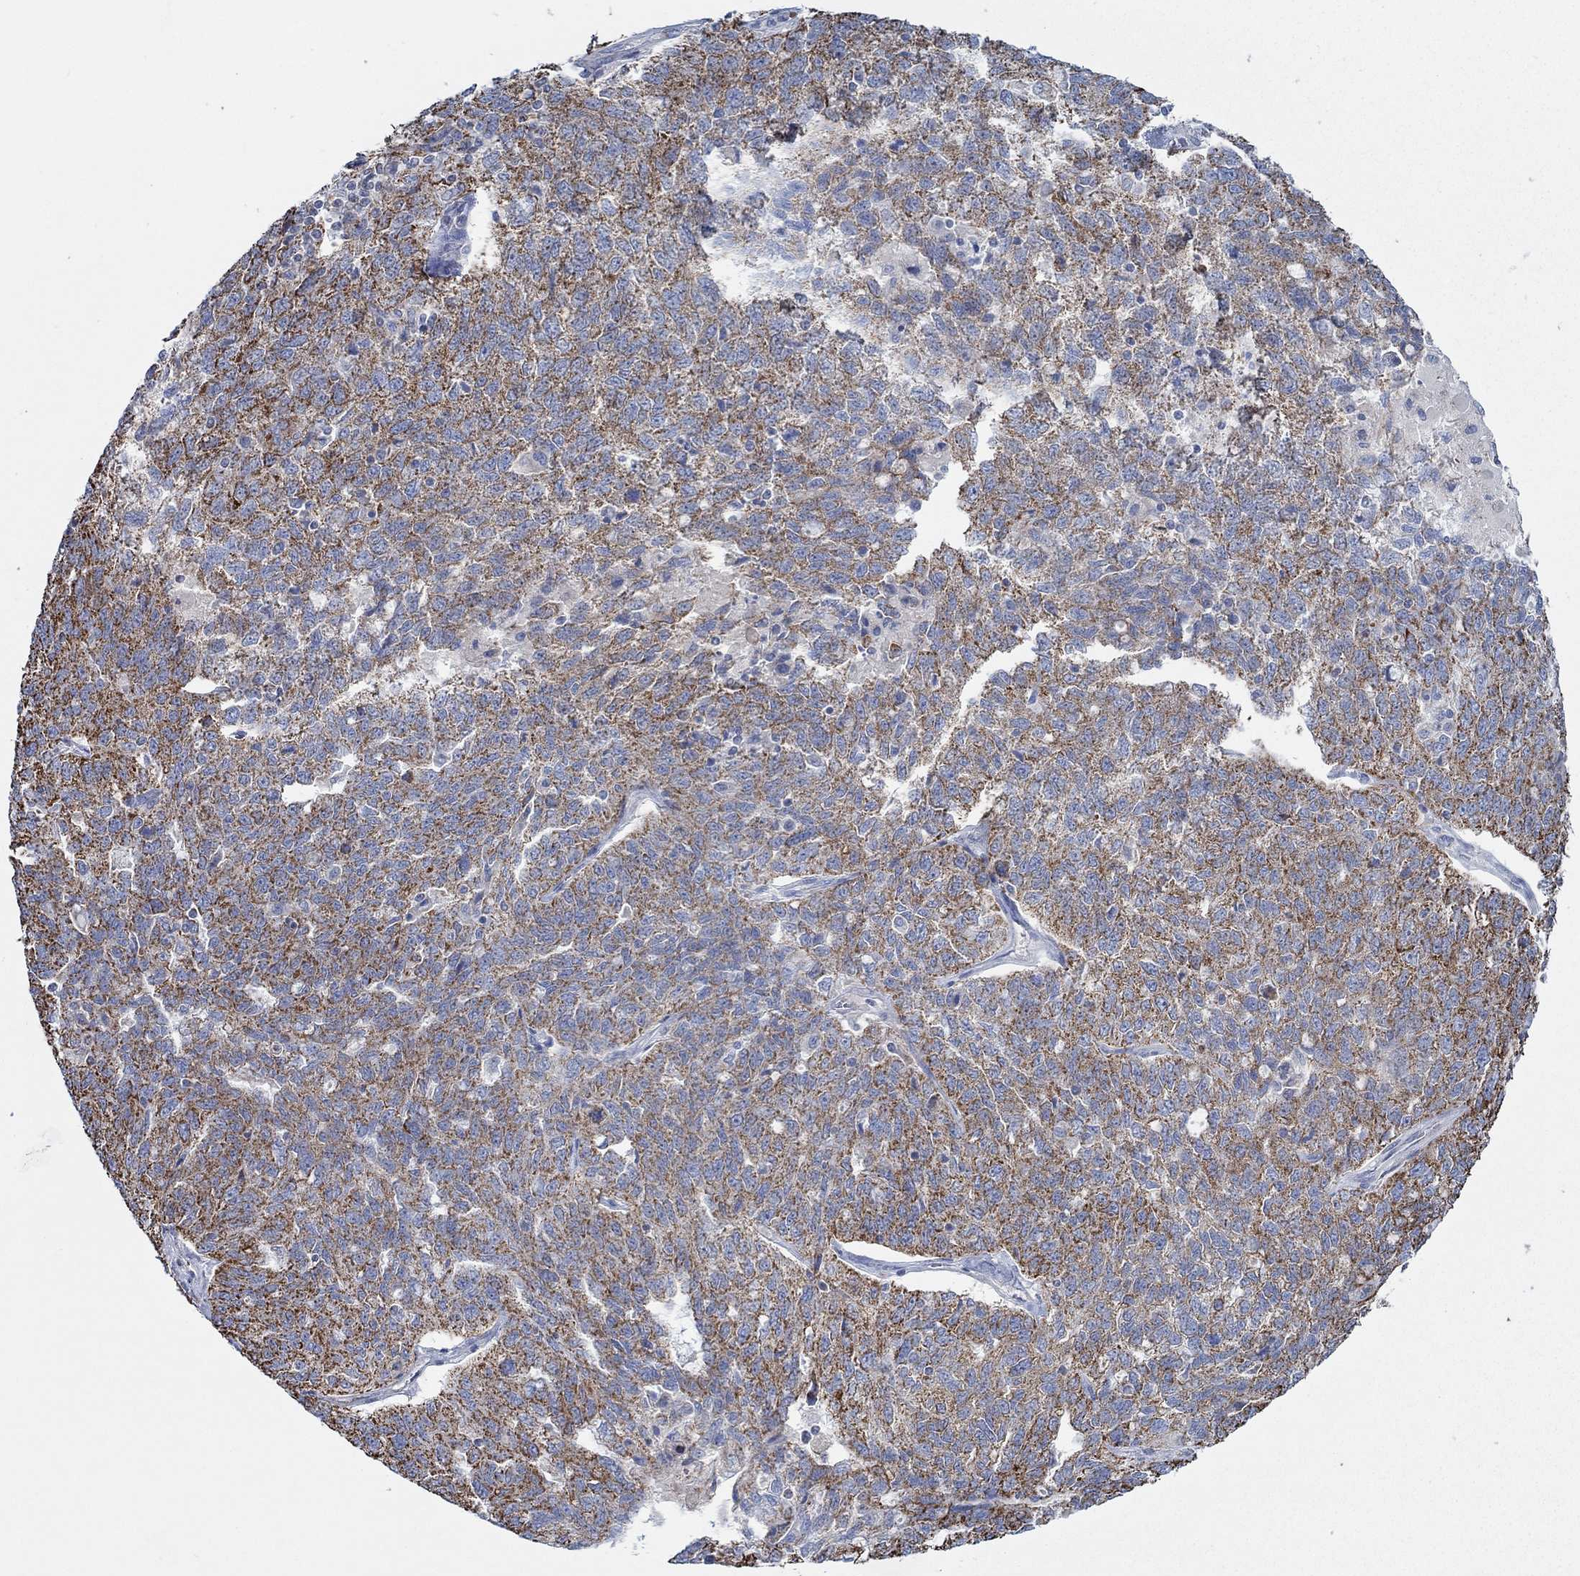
{"staining": {"intensity": "strong", "quantity": ">75%", "location": "cytoplasmic/membranous"}, "tissue": "ovarian cancer", "cell_type": "Tumor cells", "image_type": "cancer", "snomed": [{"axis": "morphology", "description": "Cystadenocarcinoma, serous, NOS"}, {"axis": "topography", "description": "Ovary"}], "caption": "Tumor cells demonstrate high levels of strong cytoplasmic/membranous staining in about >75% of cells in serous cystadenocarcinoma (ovarian).", "gene": "GLOD5", "patient": {"sex": "female", "age": 71}}